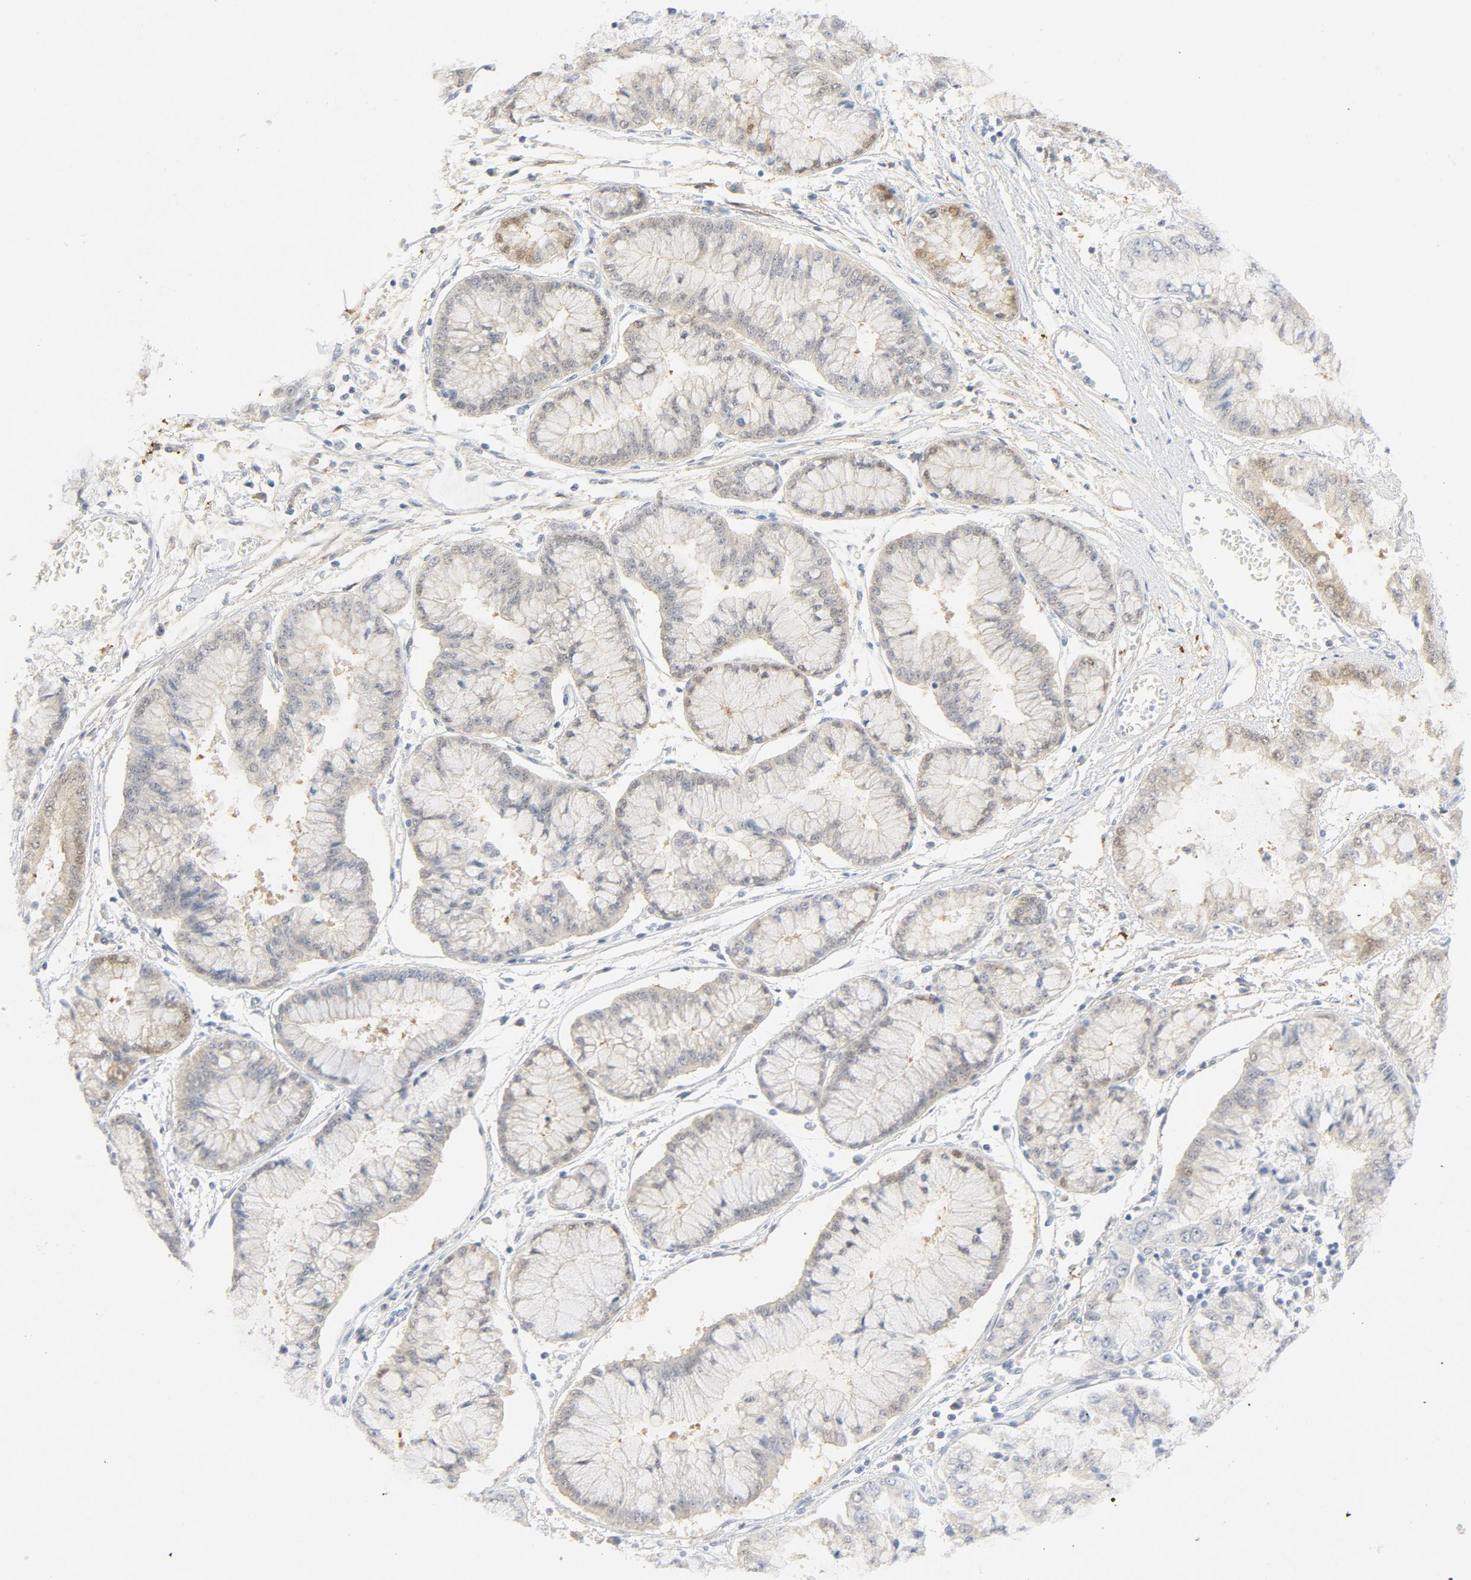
{"staining": {"intensity": "weak", "quantity": "25%-75%", "location": "cytoplasmic/membranous"}, "tissue": "liver cancer", "cell_type": "Tumor cells", "image_type": "cancer", "snomed": [{"axis": "morphology", "description": "Cholangiocarcinoma"}, {"axis": "topography", "description": "Liver"}], "caption": "A brown stain labels weak cytoplasmic/membranous expression of a protein in human liver cancer tumor cells. Using DAB (3,3'-diaminobenzidine) (brown) and hematoxylin (blue) stains, captured at high magnification using brightfield microscopy.", "gene": "PGM1", "patient": {"sex": "female", "age": 79}}